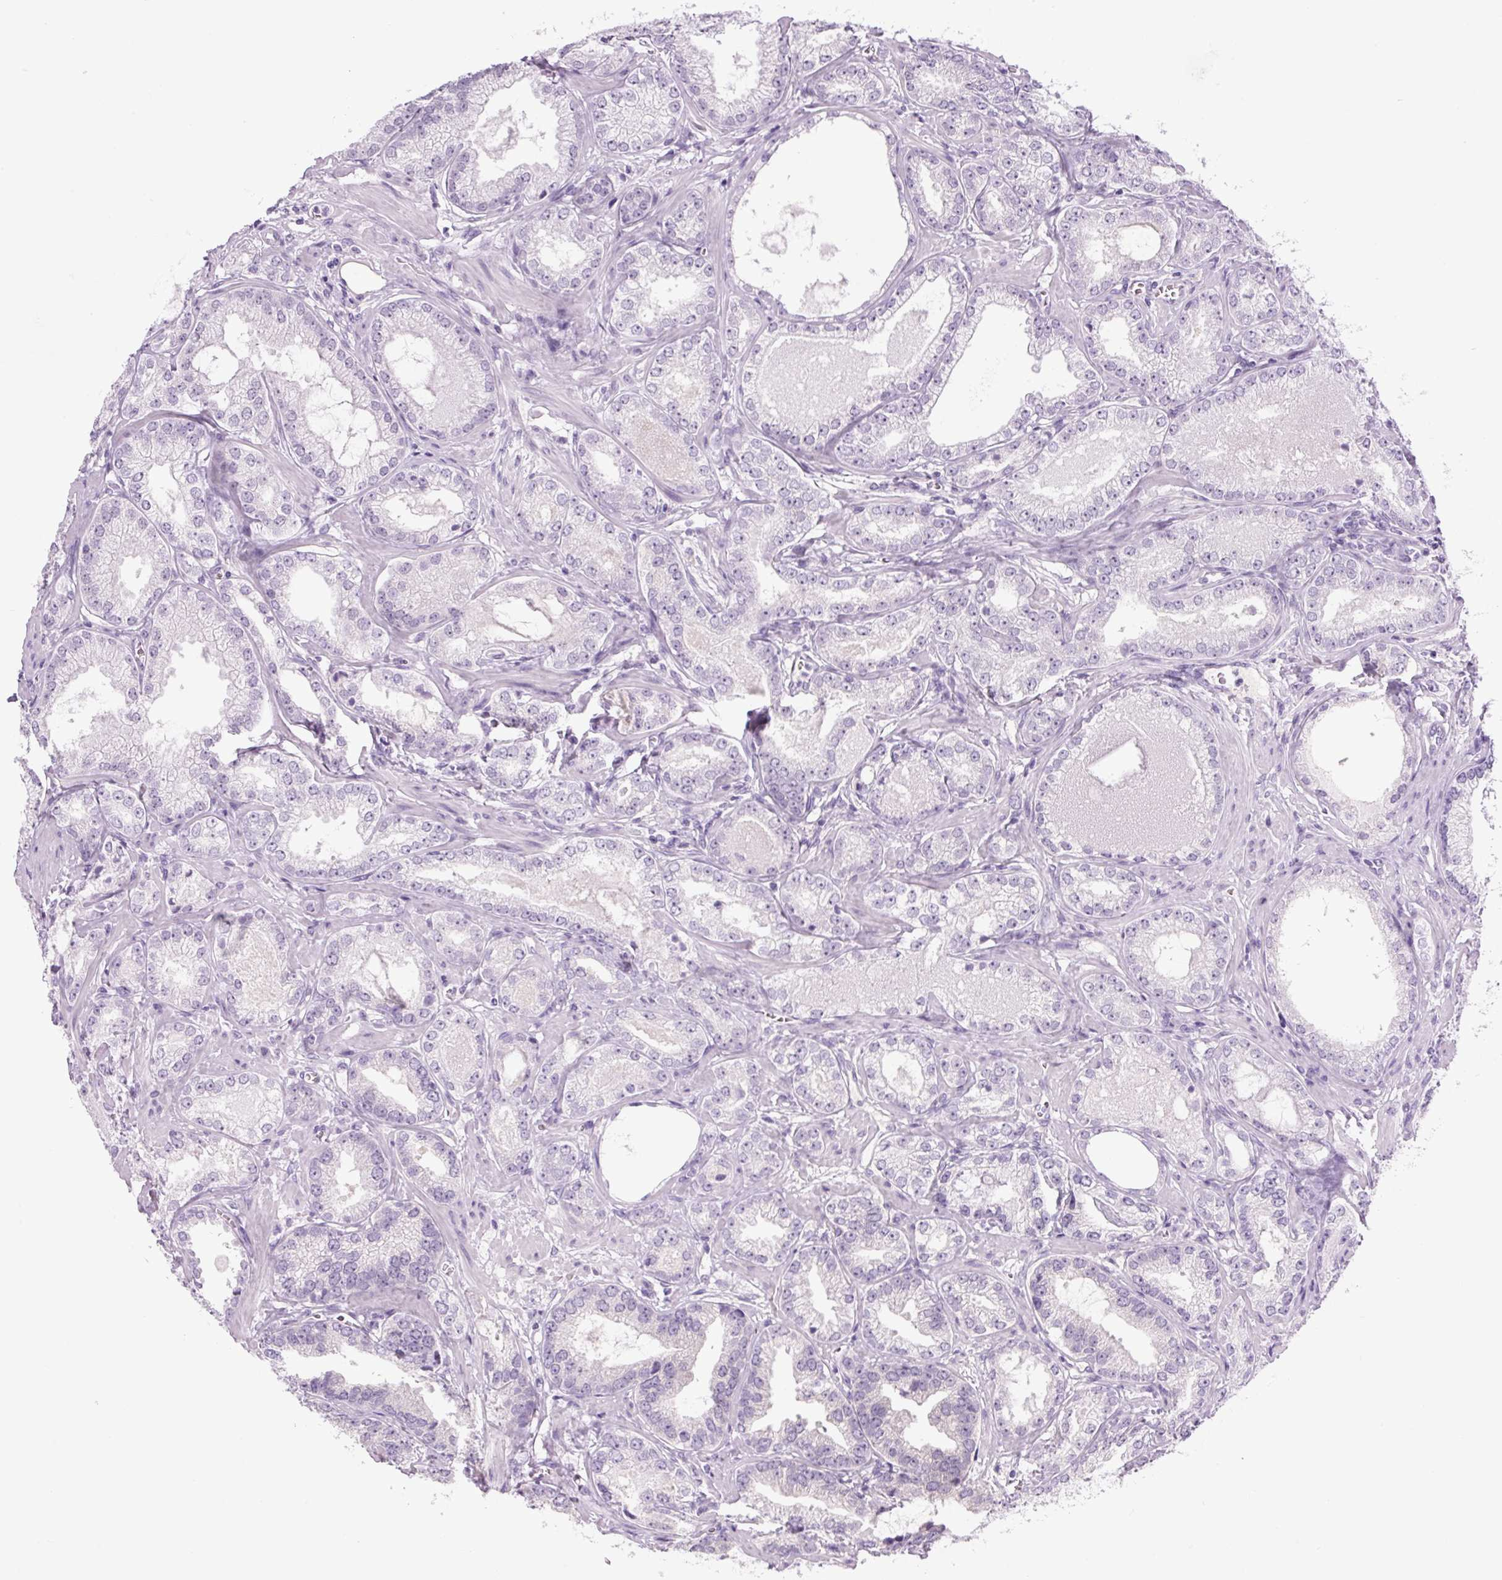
{"staining": {"intensity": "negative", "quantity": "none", "location": "none"}, "tissue": "prostate cancer", "cell_type": "Tumor cells", "image_type": "cancer", "snomed": [{"axis": "morphology", "description": "Adenocarcinoma, Medium grade"}, {"axis": "topography", "description": "Prostate"}], "caption": "Prostate cancer was stained to show a protein in brown. There is no significant expression in tumor cells.", "gene": "COL9A2", "patient": {"sex": "male", "age": 57}}